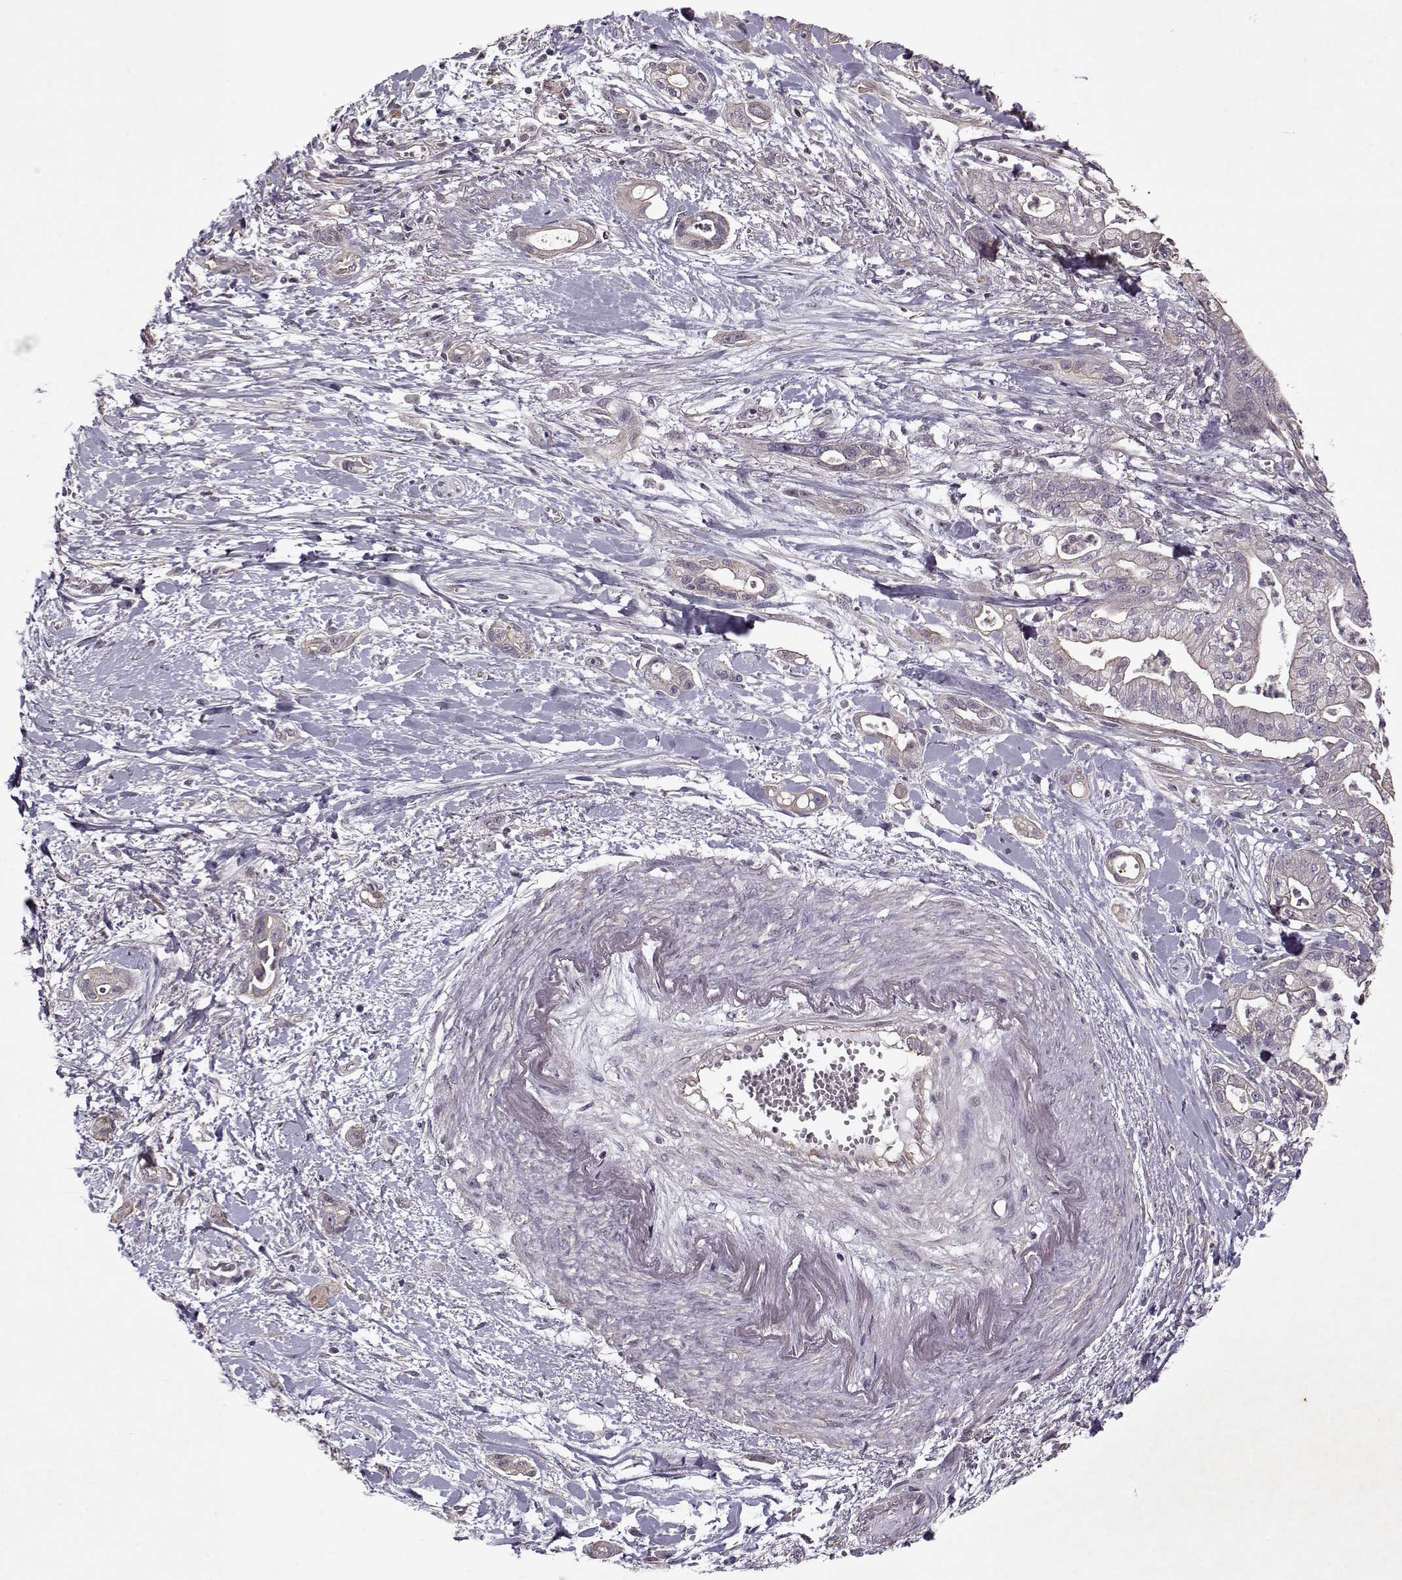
{"staining": {"intensity": "weak", "quantity": "<25%", "location": "cytoplasmic/membranous"}, "tissue": "pancreatic cancer", "cell_type": "Tumor cells", "image_type": "cancer", "snomed": [{"axis": "morphology", "description": "Normal tissue, NOS"}, {"axis": "morphology", "description": "Adenocarcinoma, NOS"}, {"axis": "topography", "description": "Lymph node"}, {"axis": "topography", "description": "Pancreas"}], "caption": "Tumor cells show no significant protein staining in adenocarcinoma (pancreatic). (DAB IHC, high magnification).", "gene": "KRT9", "patient": {"sex": "female", "age": 58}}